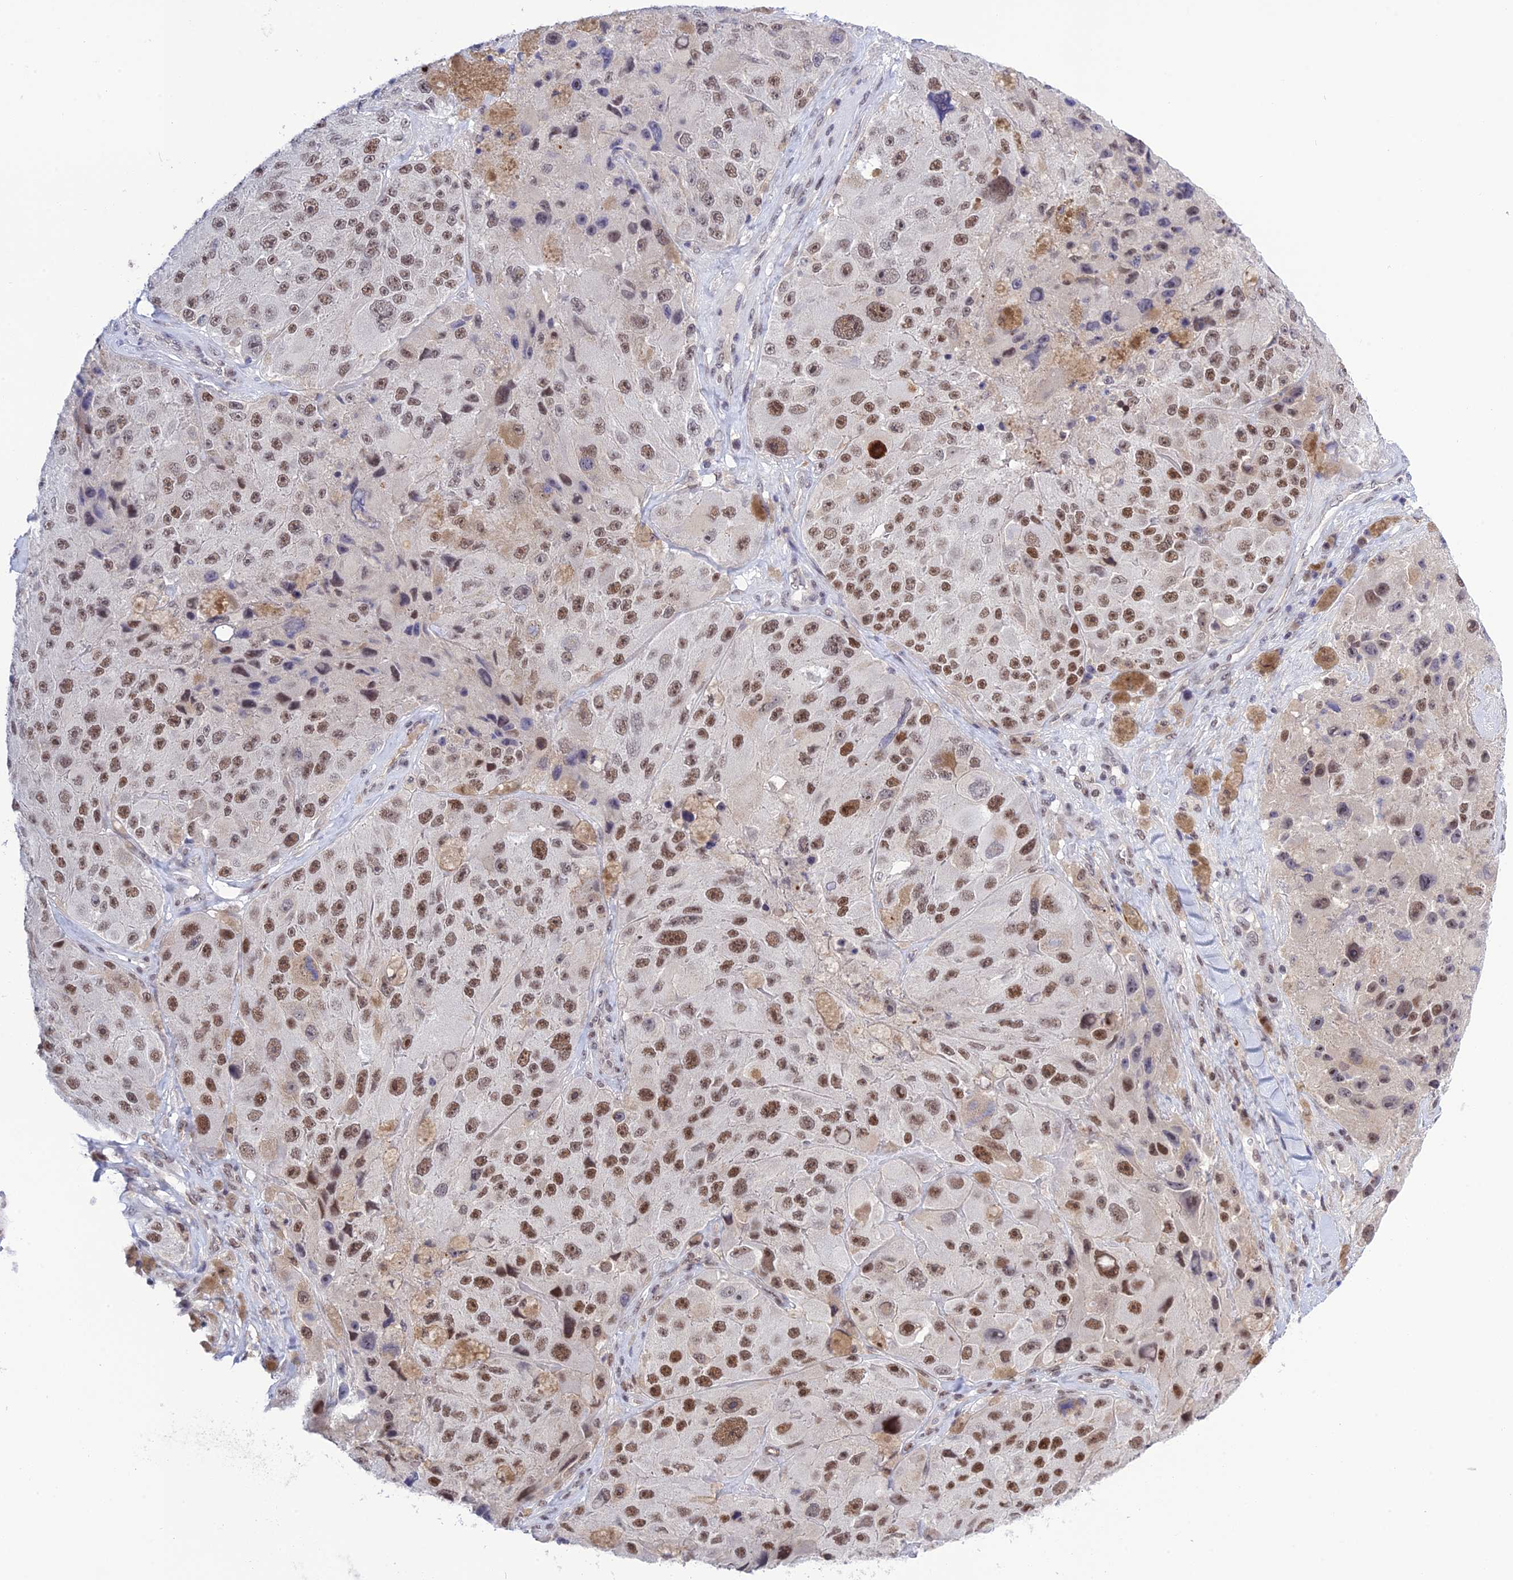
{"staining": {"intensity": "moderate", "quantity": ">75%", "location": "nuclear"}, "tissue": "melanoma", "cell_type": "Tumor cells", "image_type": "cancer", "snomed": [{"axis": "morphology", "description": "Malignant melanoma, Metastatic site"}, {"axis": "topography", "description": "Lymph node"}], "caption": "This is an image of IHC staining of melanoma, which shows moderate staining in the nuclear of tumor cells.", "gene": "TCEA1", "patient": {"sex": "male", "age": 62}}